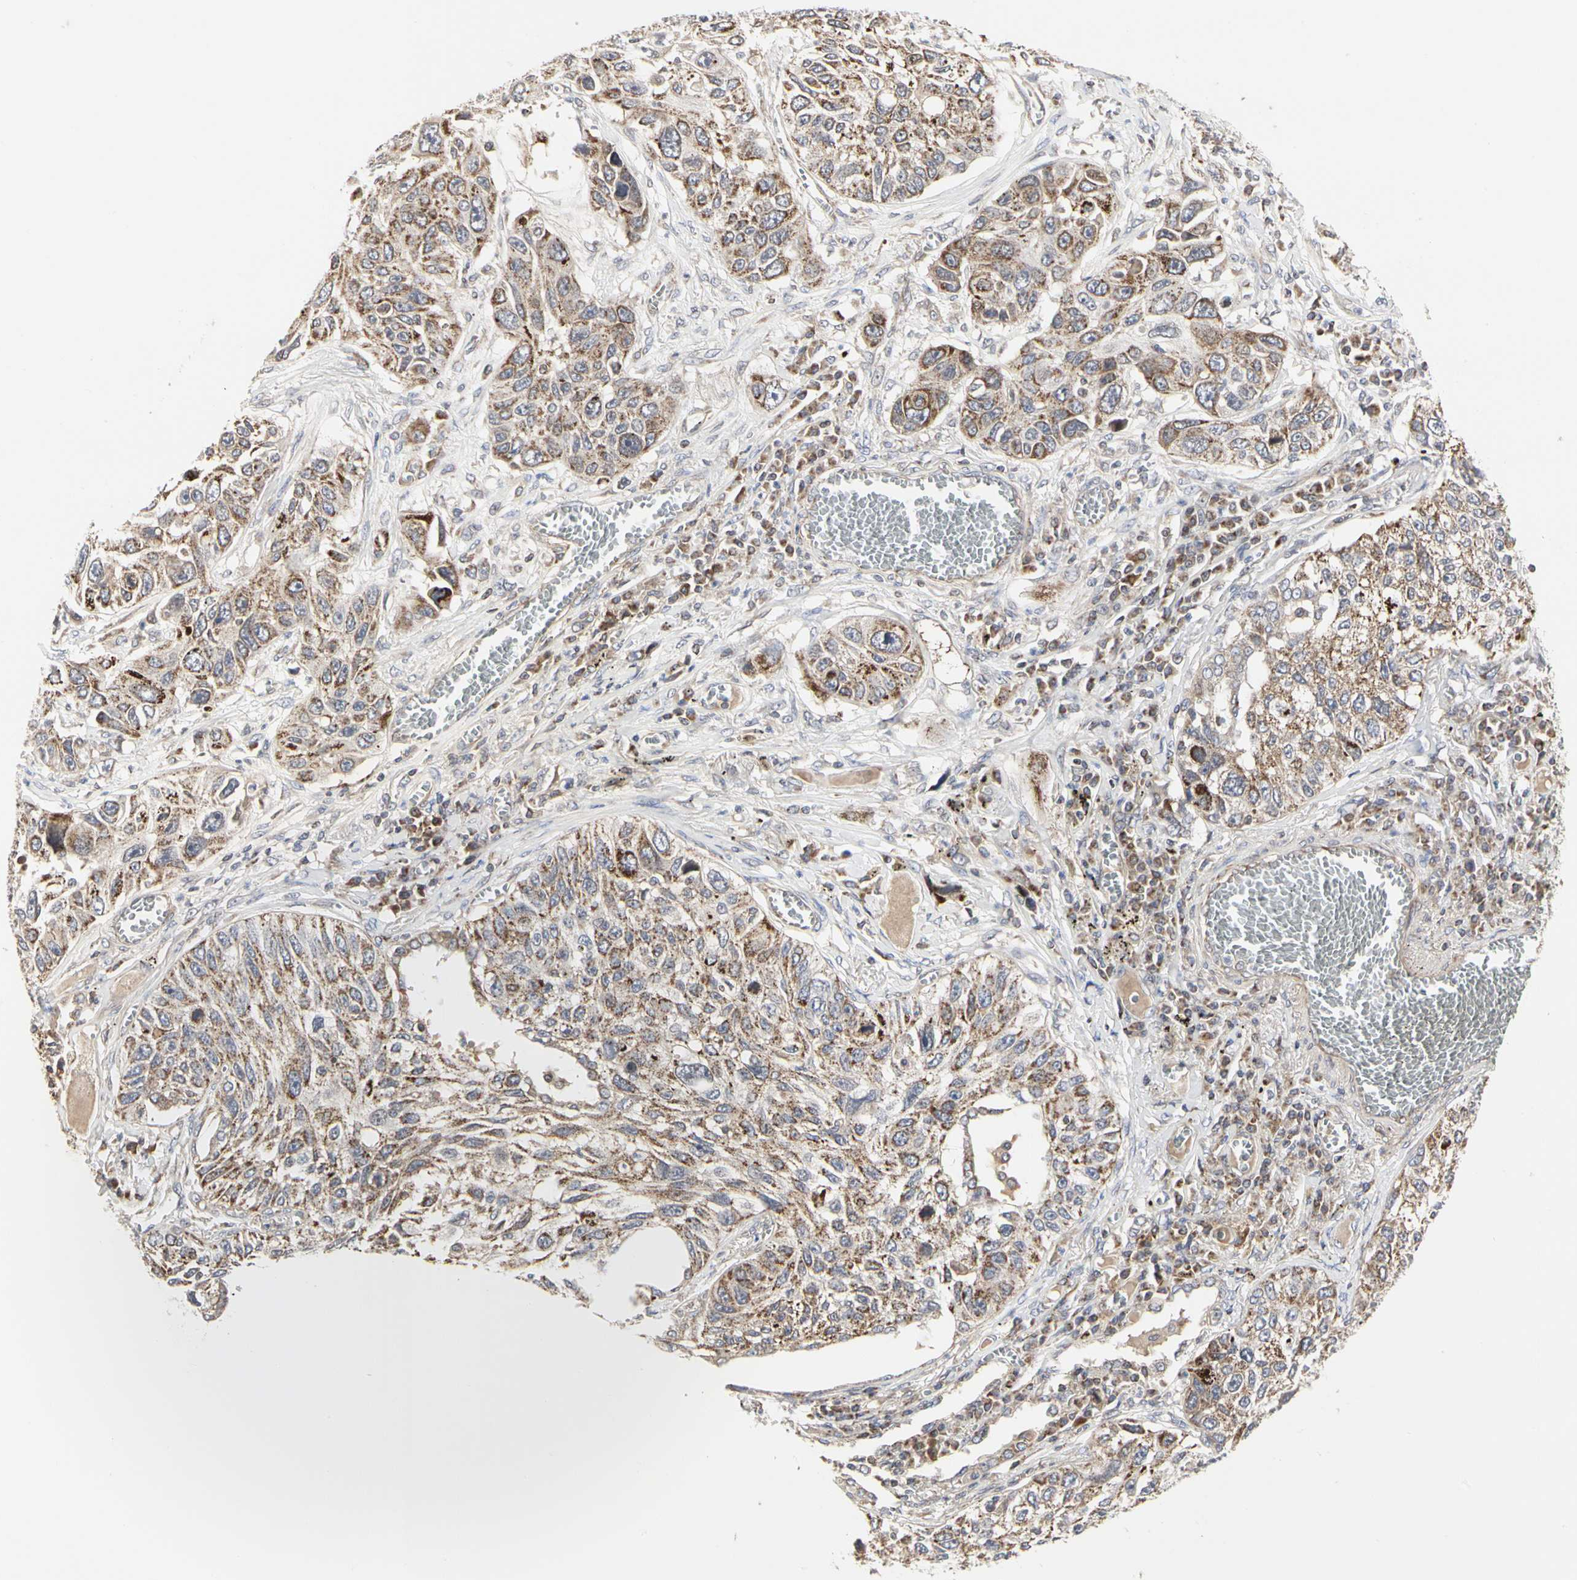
{"staining": {"intensity": "moderate", "quantity": ">75%", "location": "cytoplasmic/membranous"}, "tissue": "lung cancer", "cell_type": "Tumor cells", "image_type": "cancer", "snomed": [{"axis": "morphology", "description": "Squamous cell carcinoma, NOS"}, {"axis": "topography", "description": "Lung"}], "caption": "Immunohistochemistry (IHC) image of human lung cancer (squamous cell carcinoma) stained for a protein (brown), which displays medium levels of moderate cytoplasmic/membranous staining in approximately >75% of tumor cells.", "gene": "TSKU", "patient": {"sex": "male", "age": 71}}